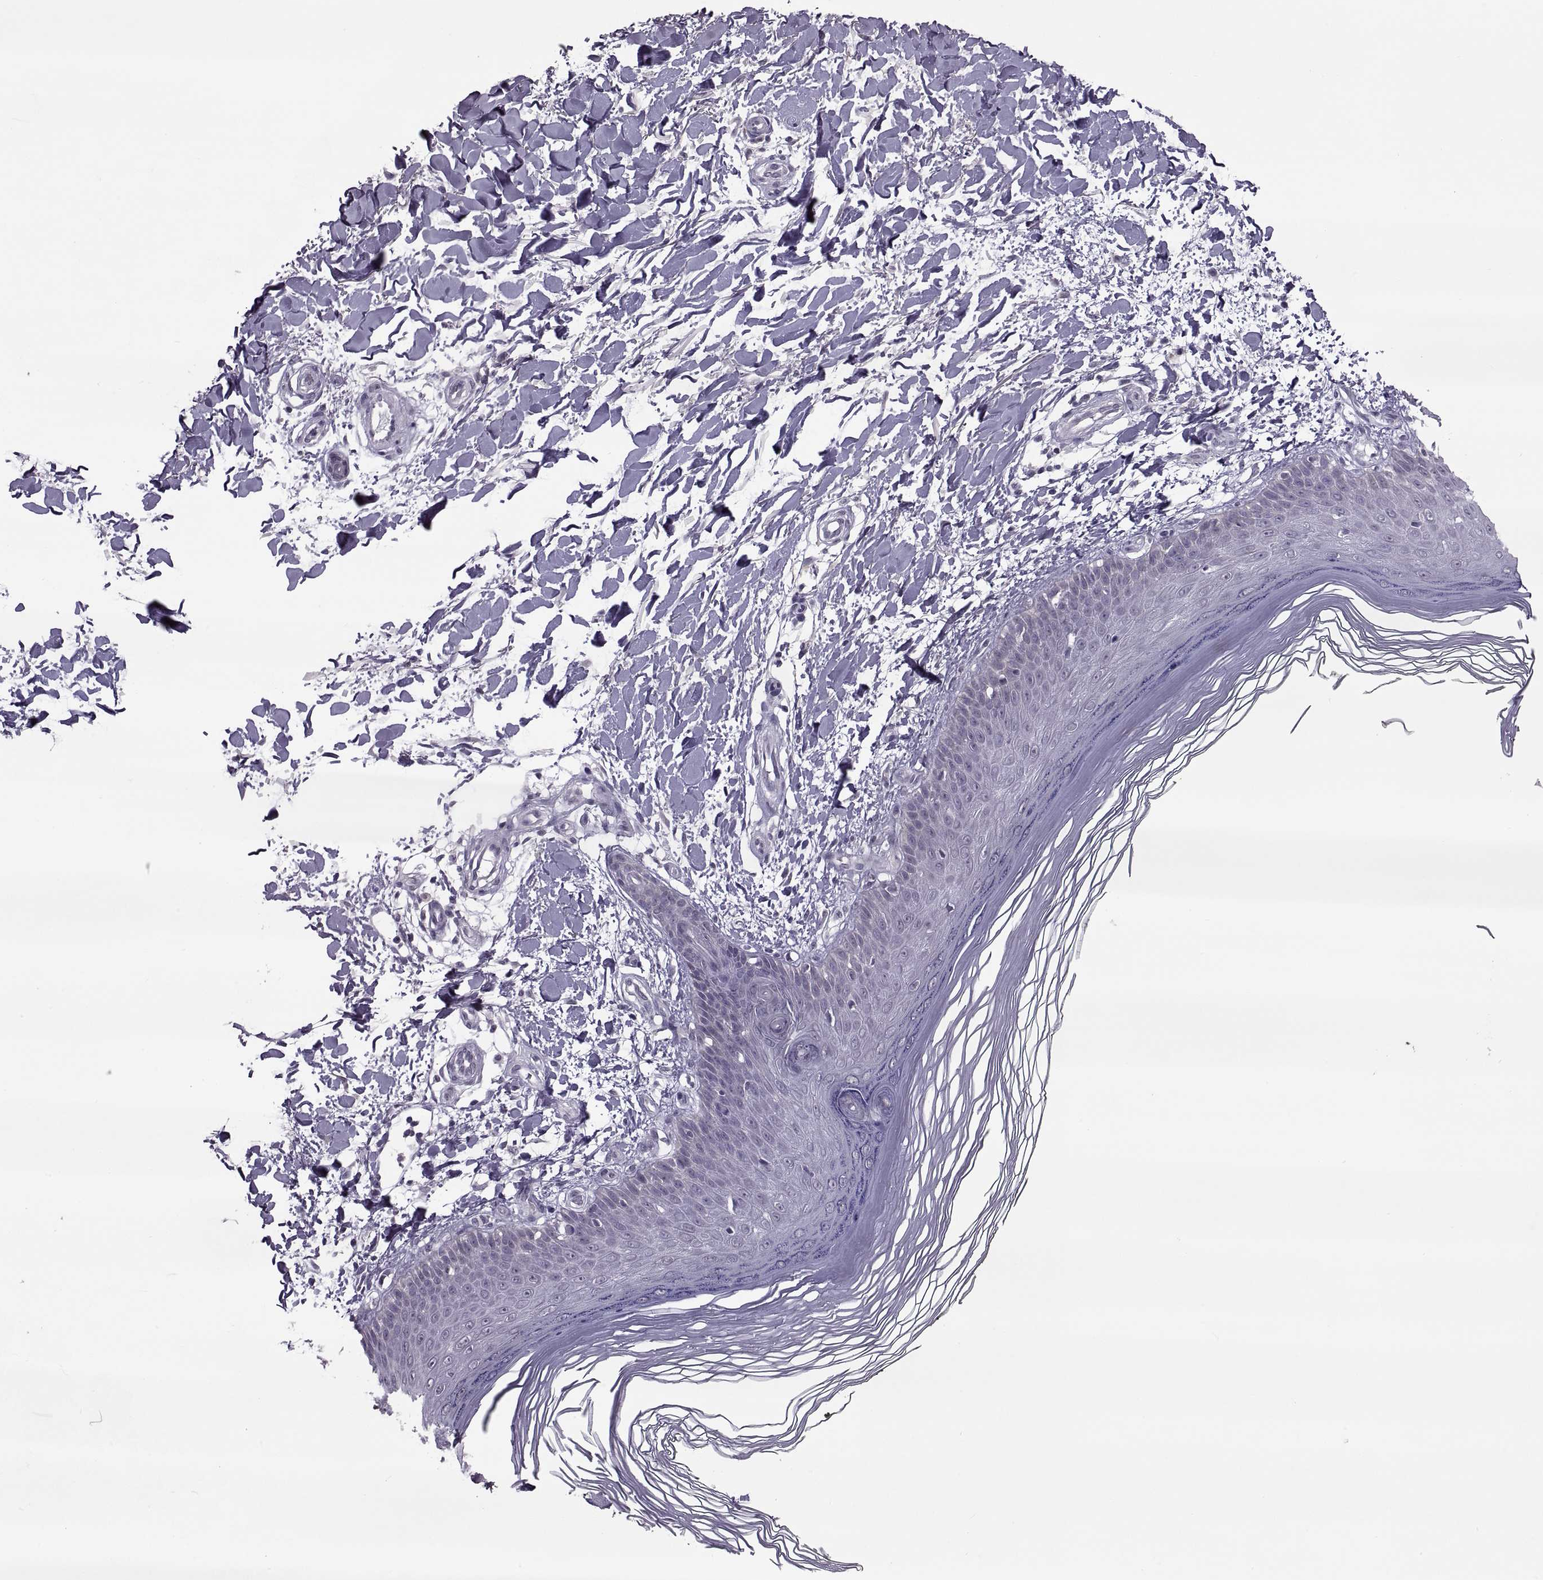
{"staining": {"intensity": "negative", "quantity": "none", "location": "none"}, "tissue": "skin", "cell_type": "Fibroblasts", "image_type": "normal", "snomed": [{"axis": "morphology", "description": "Normal tissue, NOS"}, {"axis": "topography", "description": "Skin"}], "caption": "IHC micrograph of benign human skin stained for a protein (brown), which reveals no expression in fibroblasts.", "gene": "OTP", "patient": {"sex": "female", "age": 62}}